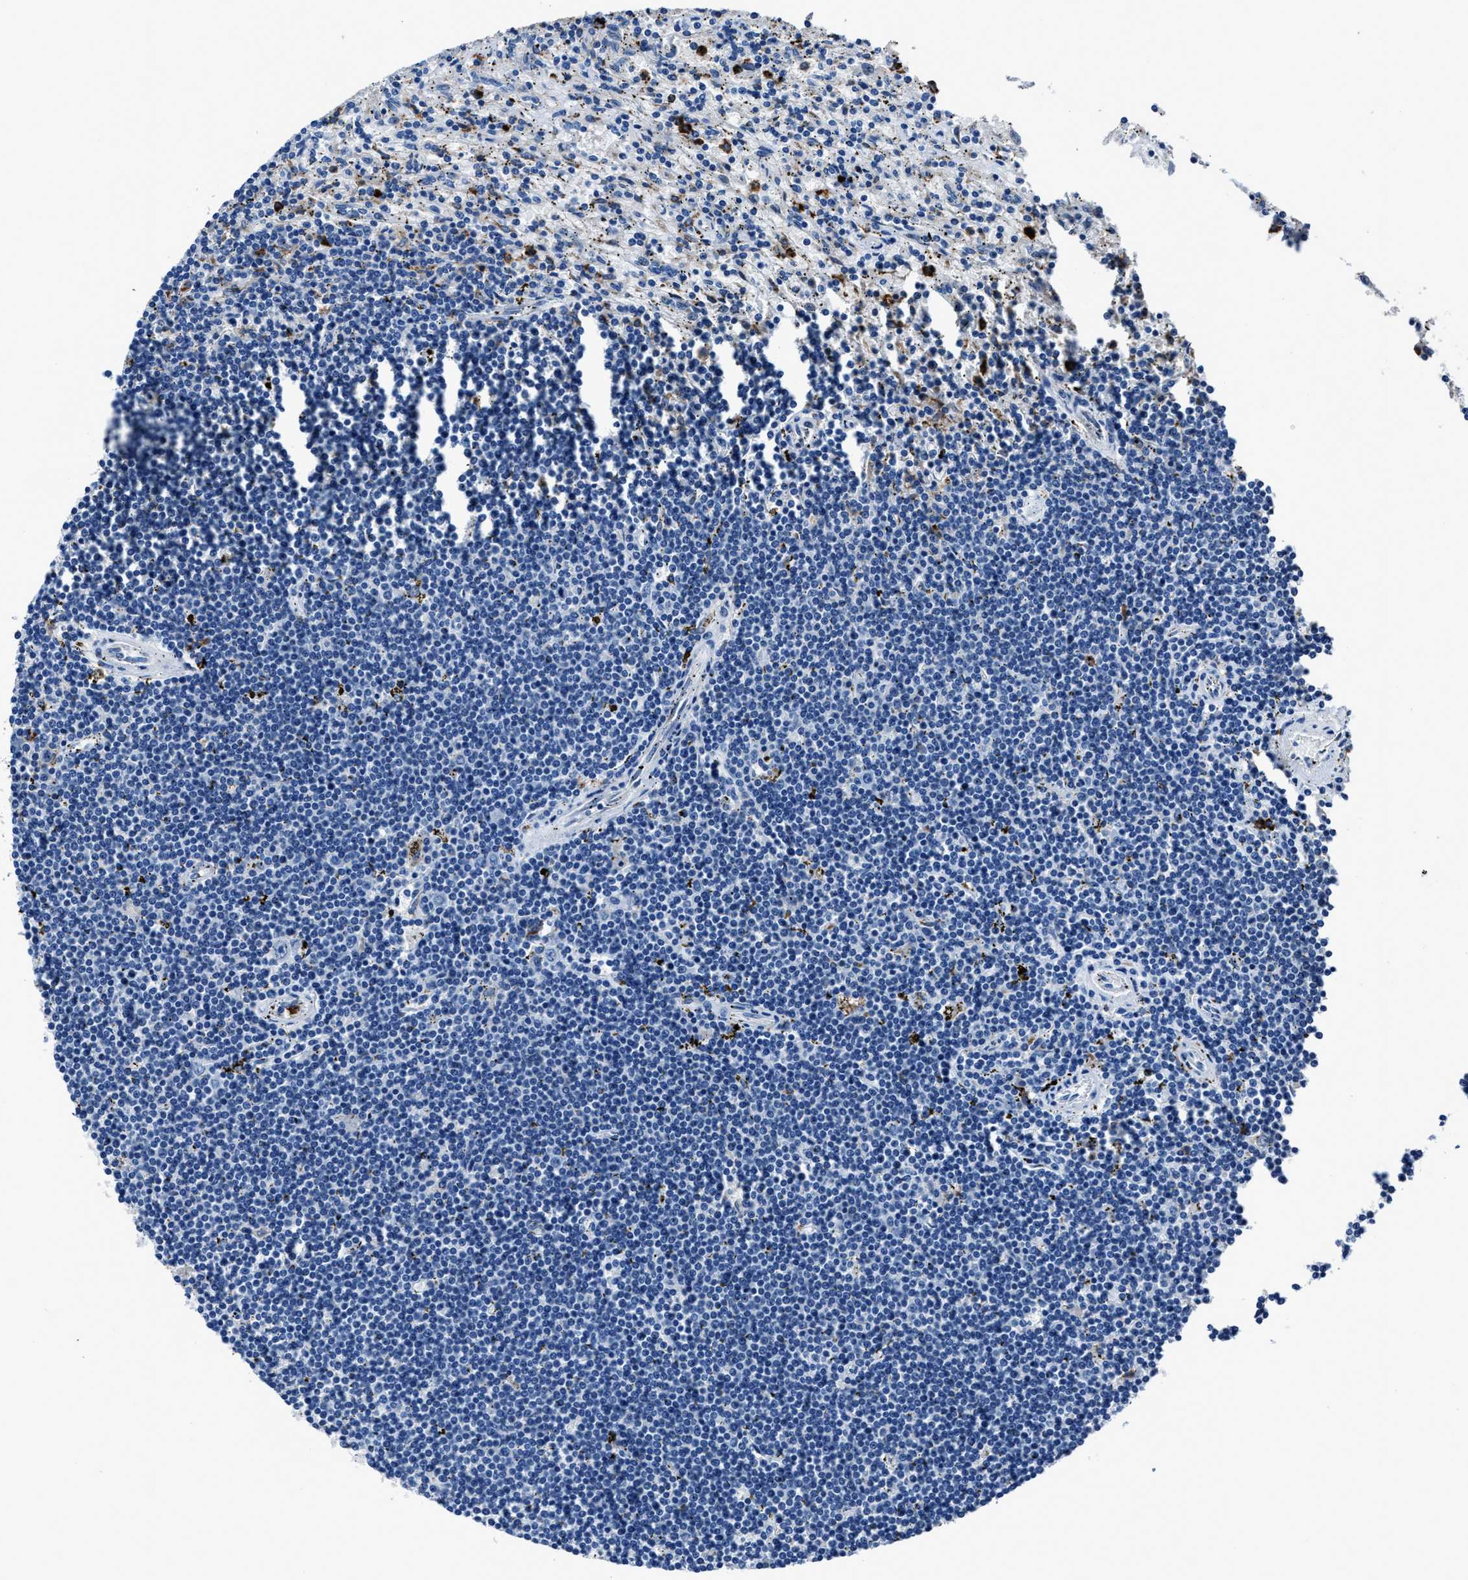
{"staining": {"intensity": "negative", "quantity": "none", "location": "none"}, "tissue": "lymphoma", "cell_type": "Tumor cells", "image_type": "cancer", "snomed": [{"axis": "morphology", "description": "Malignant lymphoma, non-Hodgkin's type, Low grade"}, {"axis": "topography", "description": "Spleen"}], "caption": "A high-resolution photomicrograph shows IHC staining of low-grade malignant lymphoma, non-Hodgkin's type, which displays no significant positivity in tumor cells.", "gene": "FGL2", "patient": {"sex": "male", "age": 76}}